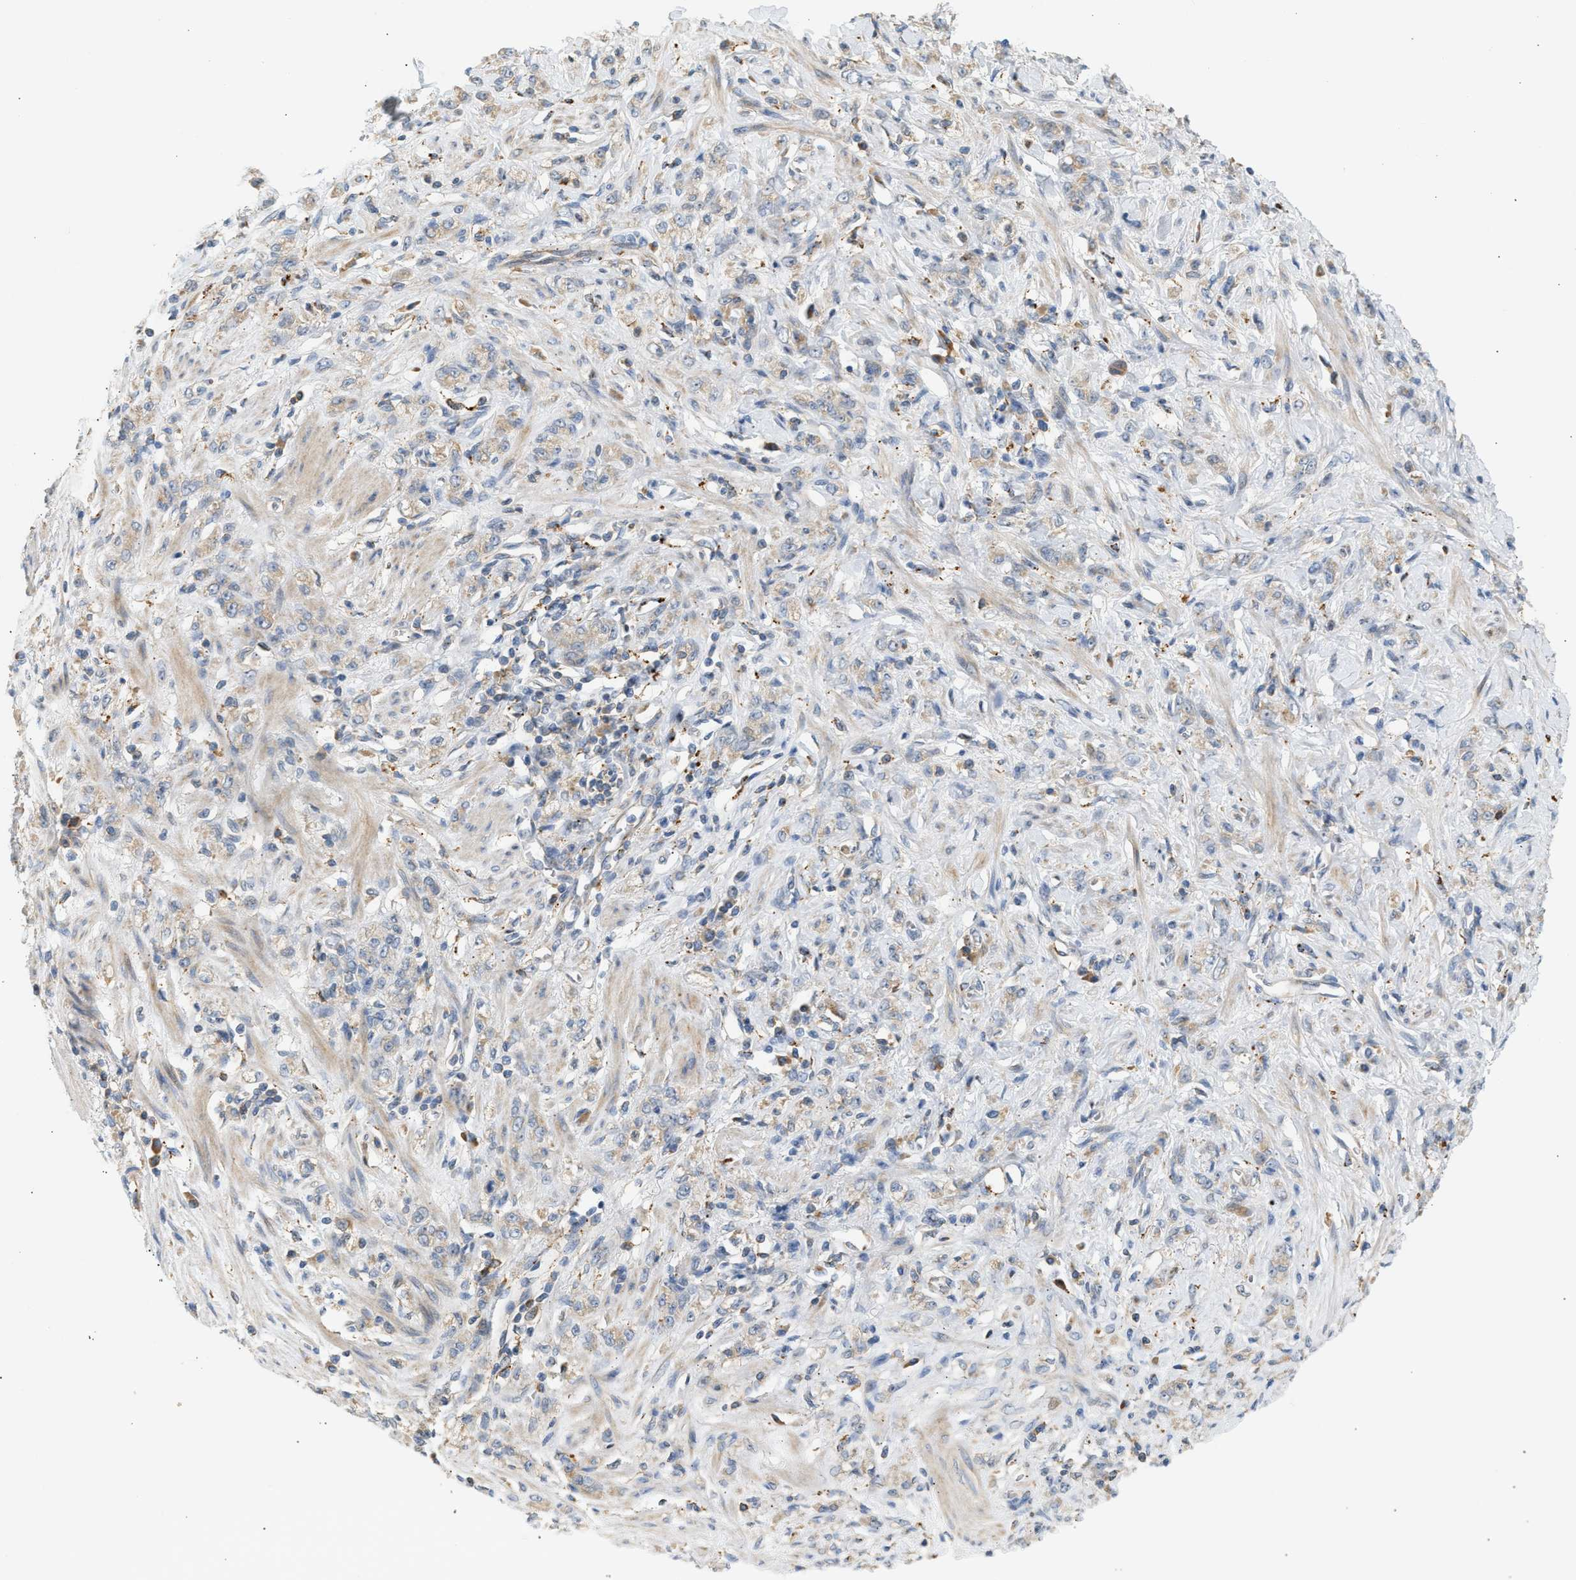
{"staining": {"intensity": "weak", "quantity": ">75%", "location": "cytoplasmic/membranous"}, "tissue": "stomach cancer", "cell_type": "Tumor cells", "image_type": "cancer", "snomed": [{"axis": "morphology", "description": "Normal tissue, NOS"}, {"axis": "morphology", "description": "Adenocarcinoma, NOS"}, {"axis": "topography", "description": "Stomach"}], "caption": "High-magnification brightfield microscopy of stomach adenocarcinoma stained with DAB (brown) and counterstained with hematoxylin (blue). tumor cells exhibit weak cytoplasmic/membranous staining is present in about>75% of cells.", "gene": "ENTHD1", "patient": {"sex": "male", "age": 82}}